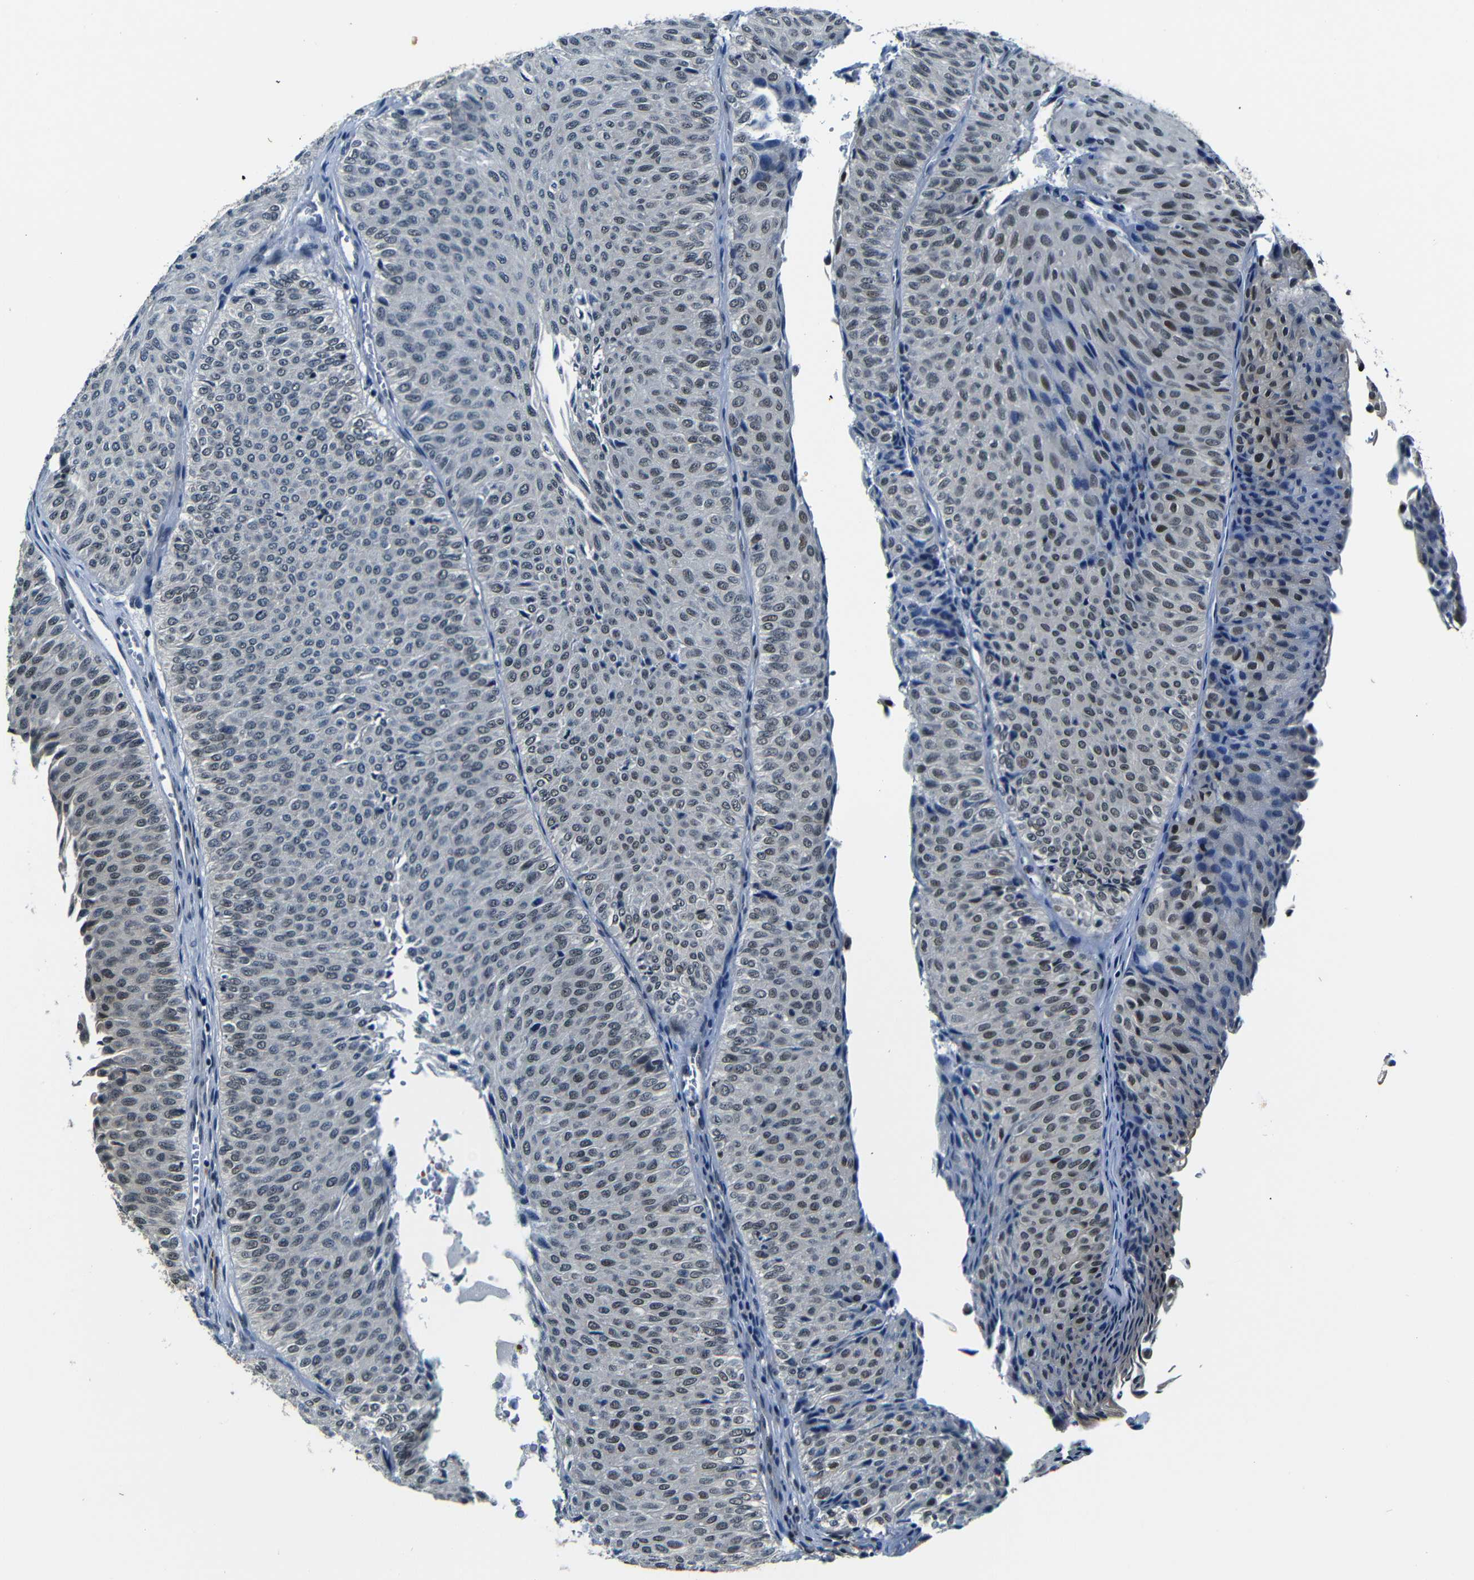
{"staining": {"intensity": "weak", "quantity": "25%-75%", "location": "nuclear"}, "tissue": "urothelial cancer", "cell_type": "Tumor cells", "image_type": "cancer", "snomed": [{"axis": "morphology", "description": "Urothelial carcinoma, Low grade"}, {"axis": "topography", "description": "Urinary bladder"}], "caption": "Tumor cells demonstrate weak nuclear expression in about 25%-75% of cells in urothelial carcinoma (low-grade).", "gene": "FOXD4", "patient": {"sex": "male", "age": 78}}